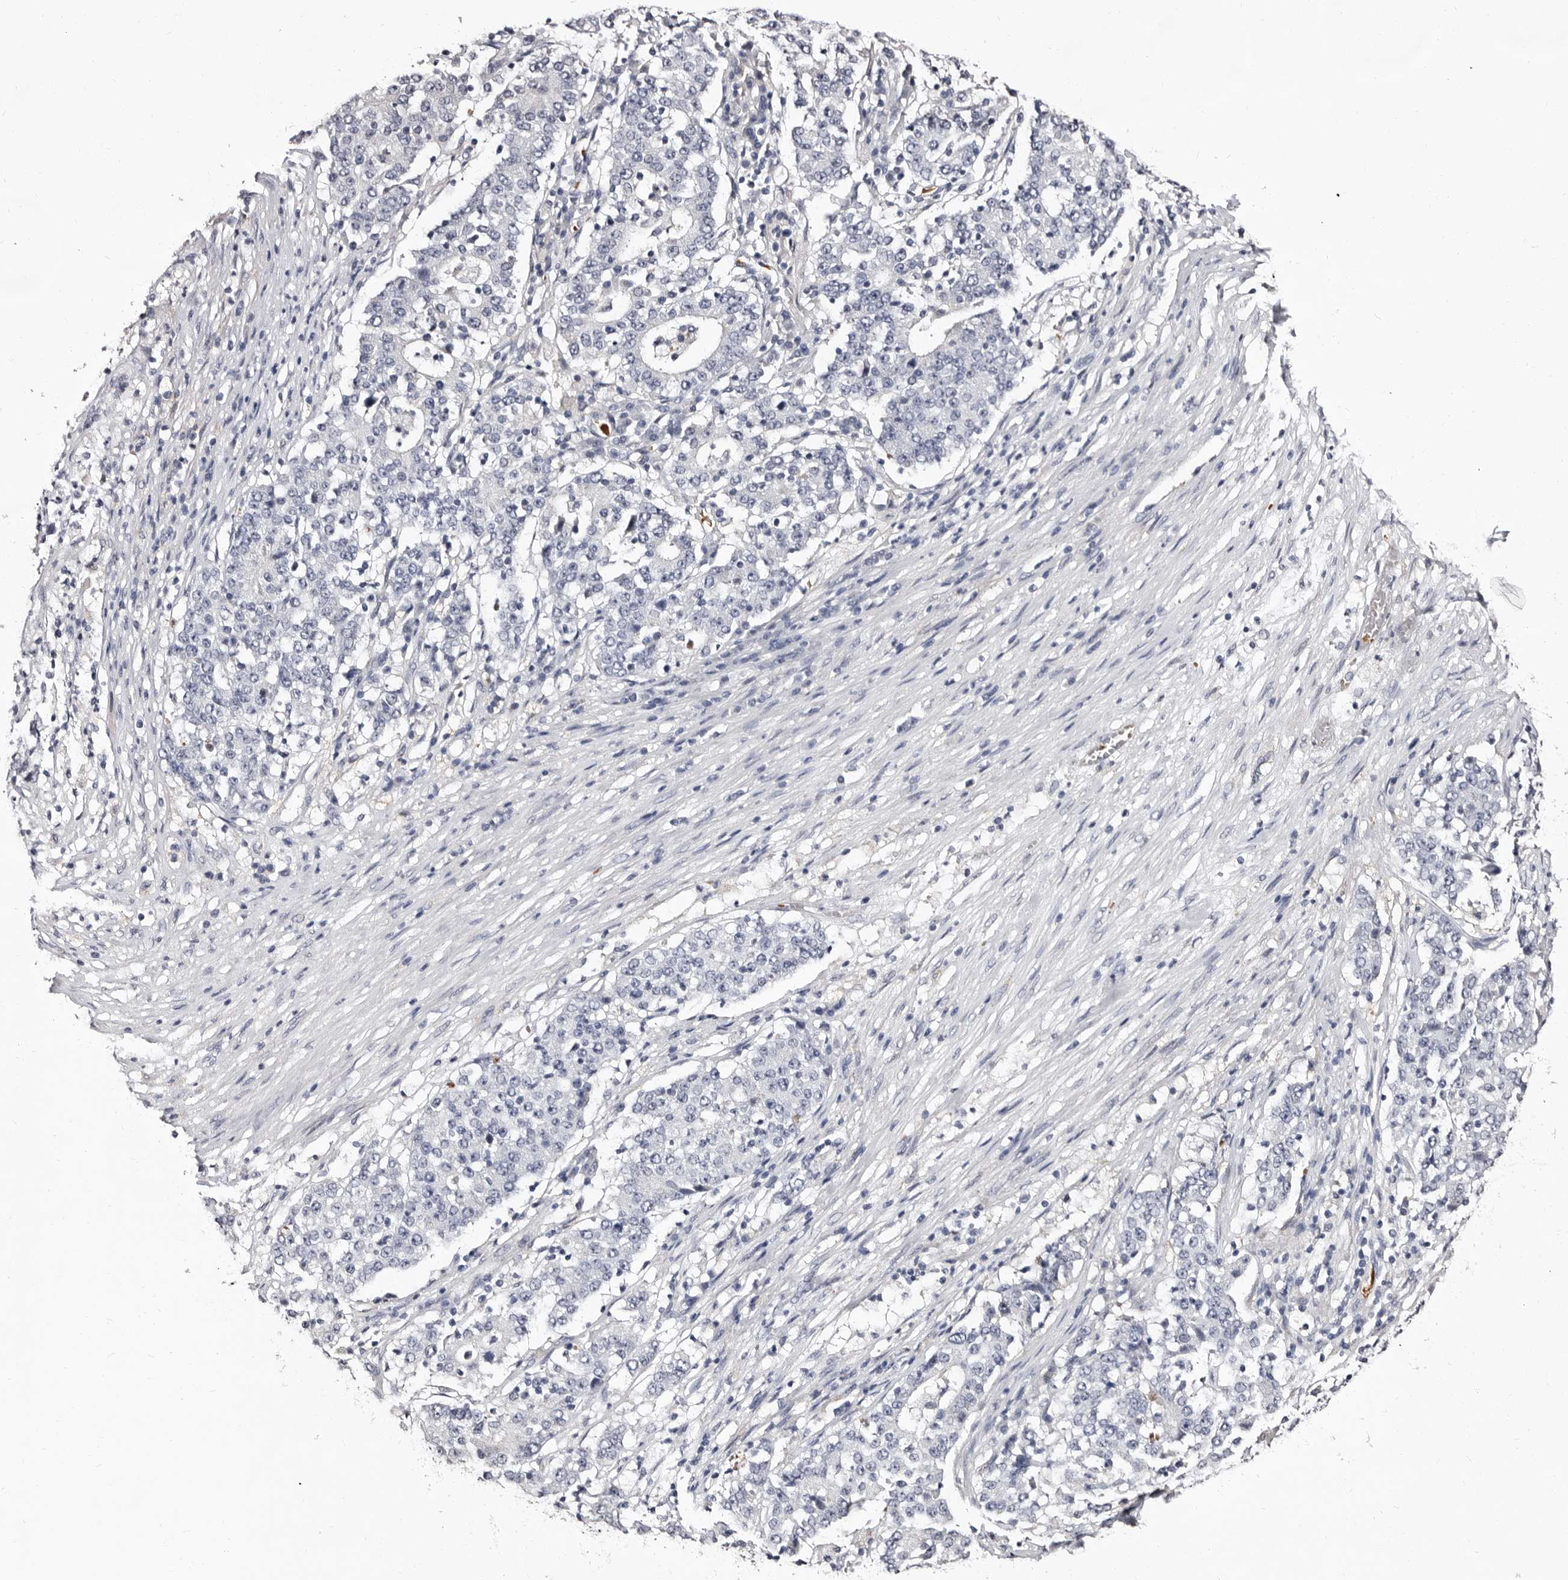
{"staining": {"intensity": "negative", "quantity": "none", "location": "none"}, "tissue": "stomach cancer", "cell_type": "Tumor cells", "image_type": "cancer", "snomed": [{"axis": "morphology", "description": "Adenocarcinoma, NOS"}, {"axis": "topography", "description": "Stomach"}], "caption": "Tumor cells are negative for brown protein staining in stomach cancer.", "gene": "BPGM", "patient": {"sex": "male", "age": 59}}